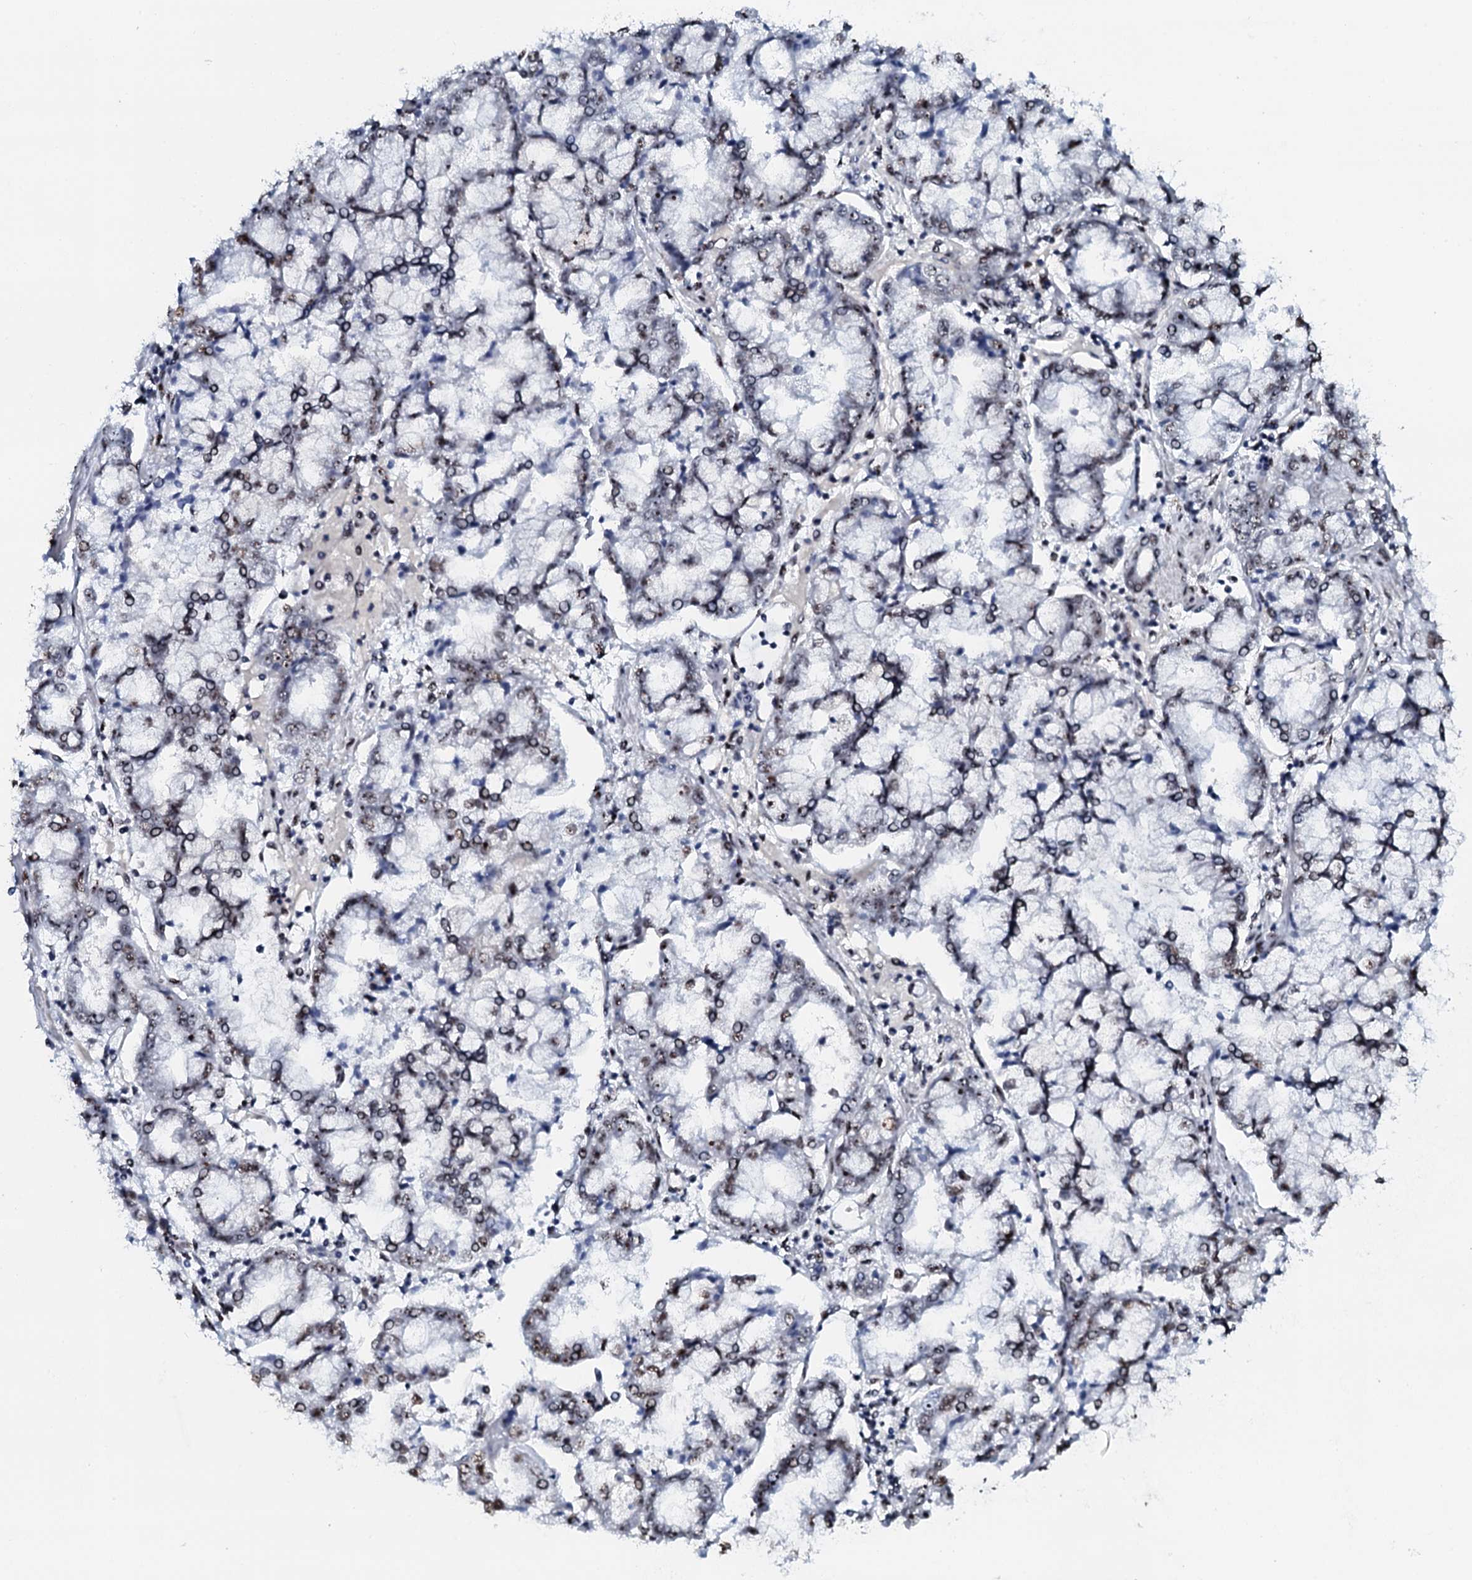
{"staining": {"intensity": "moderate", "quantity": "<25%", "location": "nuclear"}, "tissue": "stomach cancer", "cell_type": "Tumor cells", "image_type": "cancer", "snomed": [{"axis": "morphology", "description": "Adenocarcinoma, NOS"}, {"axis": "topography", "description": "Stomach"}], "caption": "Human stomach cancer stained with a brown dye shows moderate nuclear positive expression in approximately <25% of tumor cells.", "gene": "NKAPD1", "patient": {"sex": "male", "age": 76}}